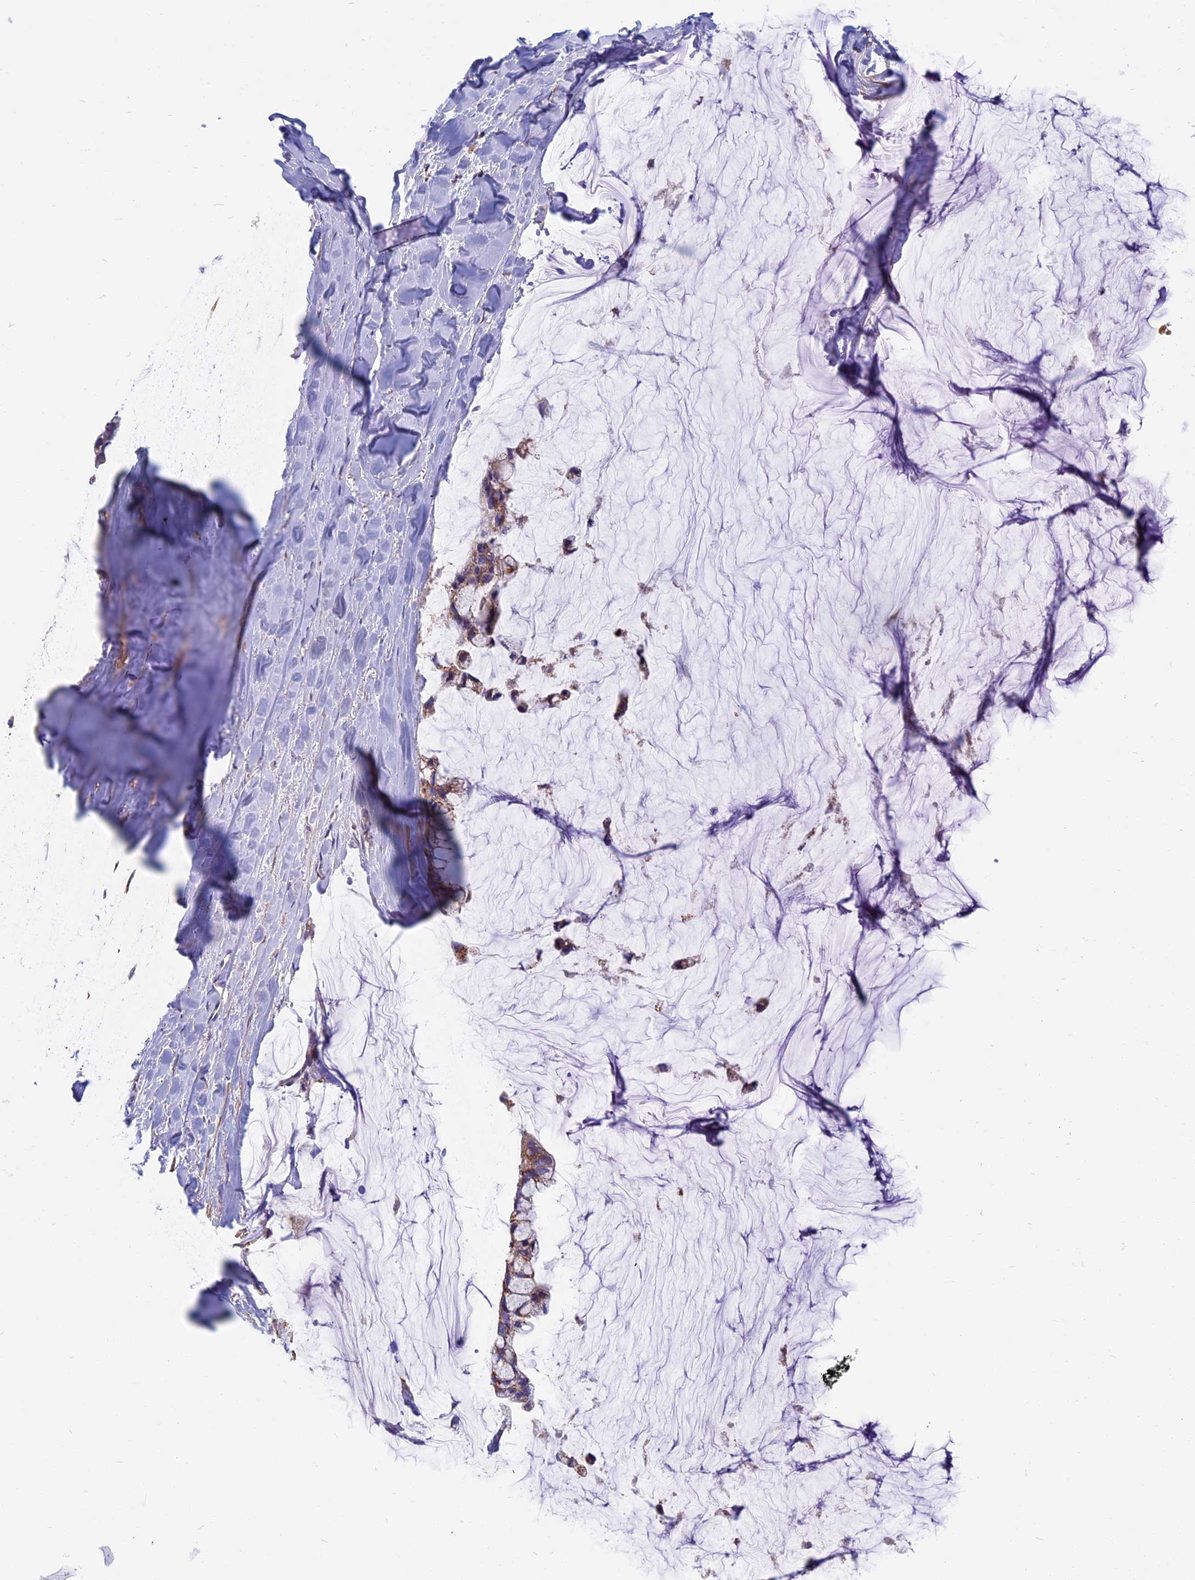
{"staining": {"intensity": "moderate", "quantity": "<25%", "location": "cytoplasmic/membranous"}, "tissue": "ovarian cancer", "cell_type": "Tumor cells", "image_type": "cancer", "snomed": [{"axis": "morphology", "description": "Cystadenocarcinoma, mucinous, NOS"}, {"axis": "topography", "description": "Ovary"}], "caption": "Immunohistochemistry photomicrograph of neoplastic tissue: human ovarian cancer stained using immunohistochemistry exhibits low levels of moderate protein expression localized specifically in the cytoplasmic/membranous of tumor cells, appearing as a cytoplasmic/membranous brown color.", "gene": "HSD17B8", "patient": {"sex": "female", "age": 39}}